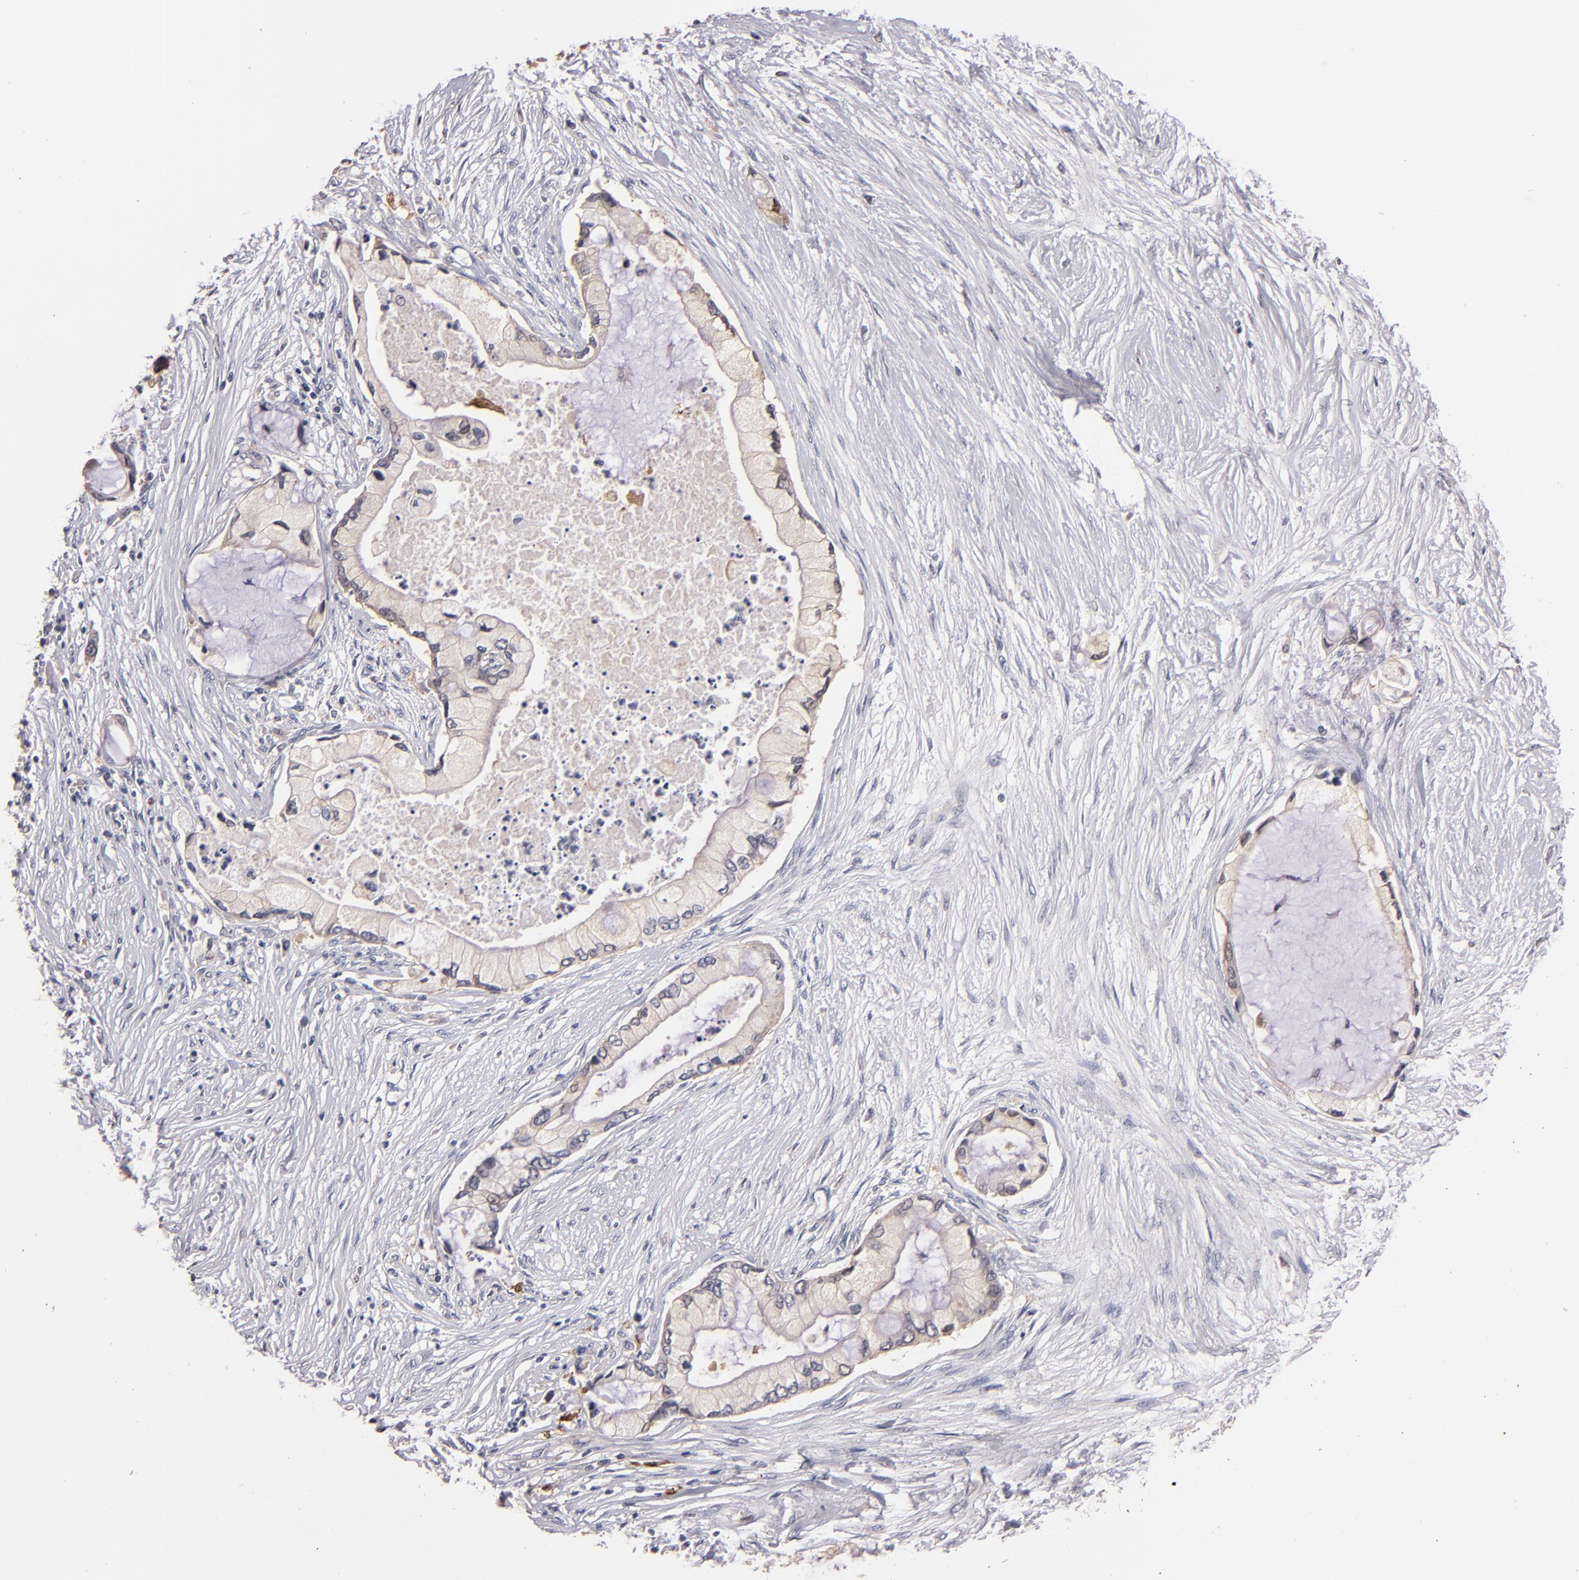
{"staining": {"intensity": "weak", "quantity": "25%-75%", "location": "cytoplasmic/membranous"}, "tissue": "pancreatic cancer", "cell_type": "Tumor cells", "image_type": "cancer", "snomed": [{"axis": "morphology", "description": "Adenocarcinoma, NOS"}, {"axis": "topography", "description": "Pancreas"}], "caption": "Immunohistochemistry (DAB (3,3'-diaminobenzidine)) staining of adenocarcinoma (pancreatic) shows weak cytoplasmic/membranous protein staining in about 25%-75% of tumor cells.", "gene": "S100A1", "patient": {"sex": "female", "age": 59}}